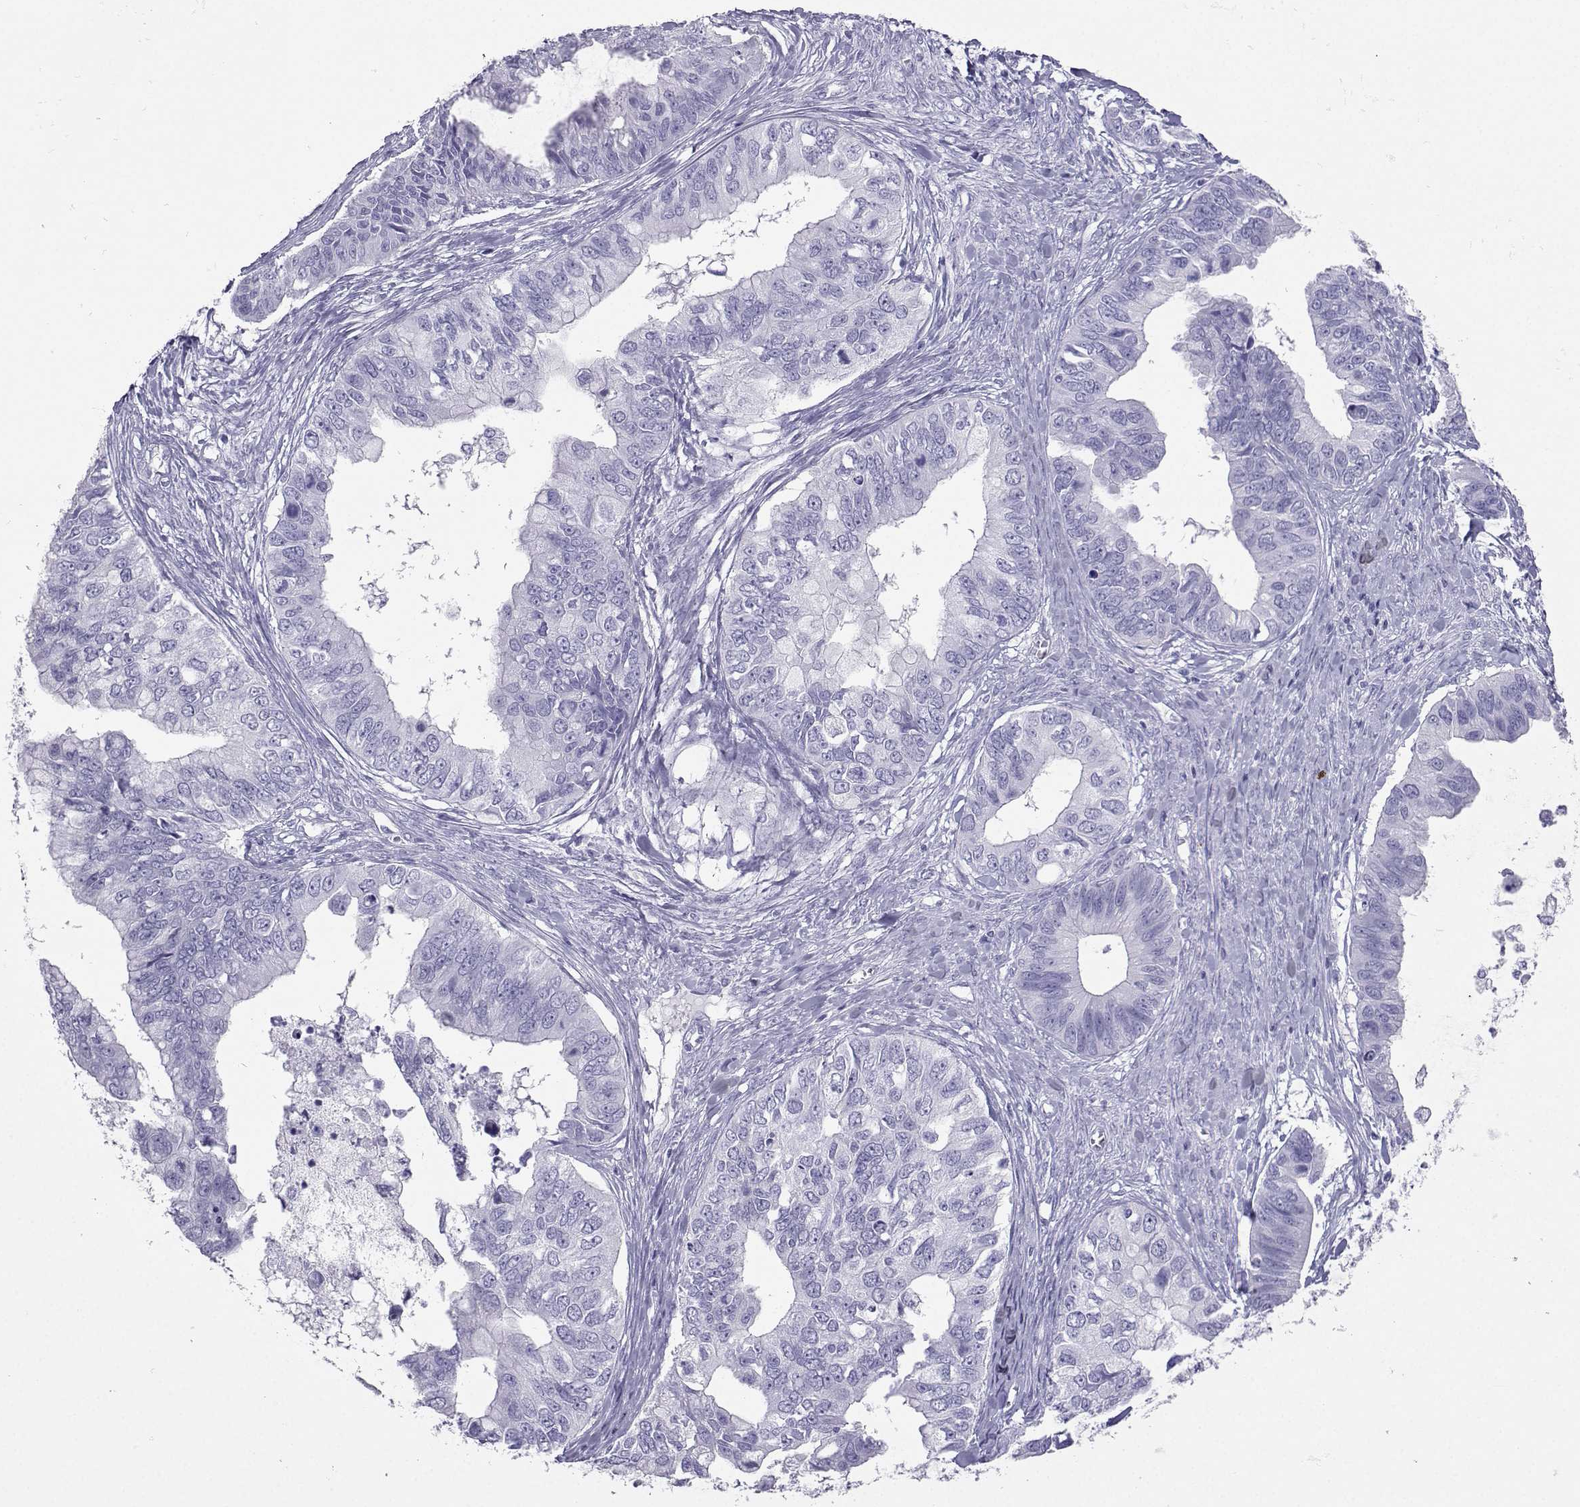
{"staining": {"intensity": "negative", "quantity": "none", "location": "none"}, "tissue": "ovarian cancer", "cell_type": "Tumor cells", "image_type": "cancer", "snomed": [{"axis": "morphology", "description": "Cystadenocarcinoma, mucinous, NOS"}, {"axis": "topography", "description": "Ovary"}], "caption": "A high-resolution histopathology image shows immunohistochemistry (IHC) staining of mucinous cystadenocarcinoma (ovarian), which exhibits no significant positivity in tumor cells.", "gene": "LORICRIN", "patient": {"sex": "female", "age": 76}}